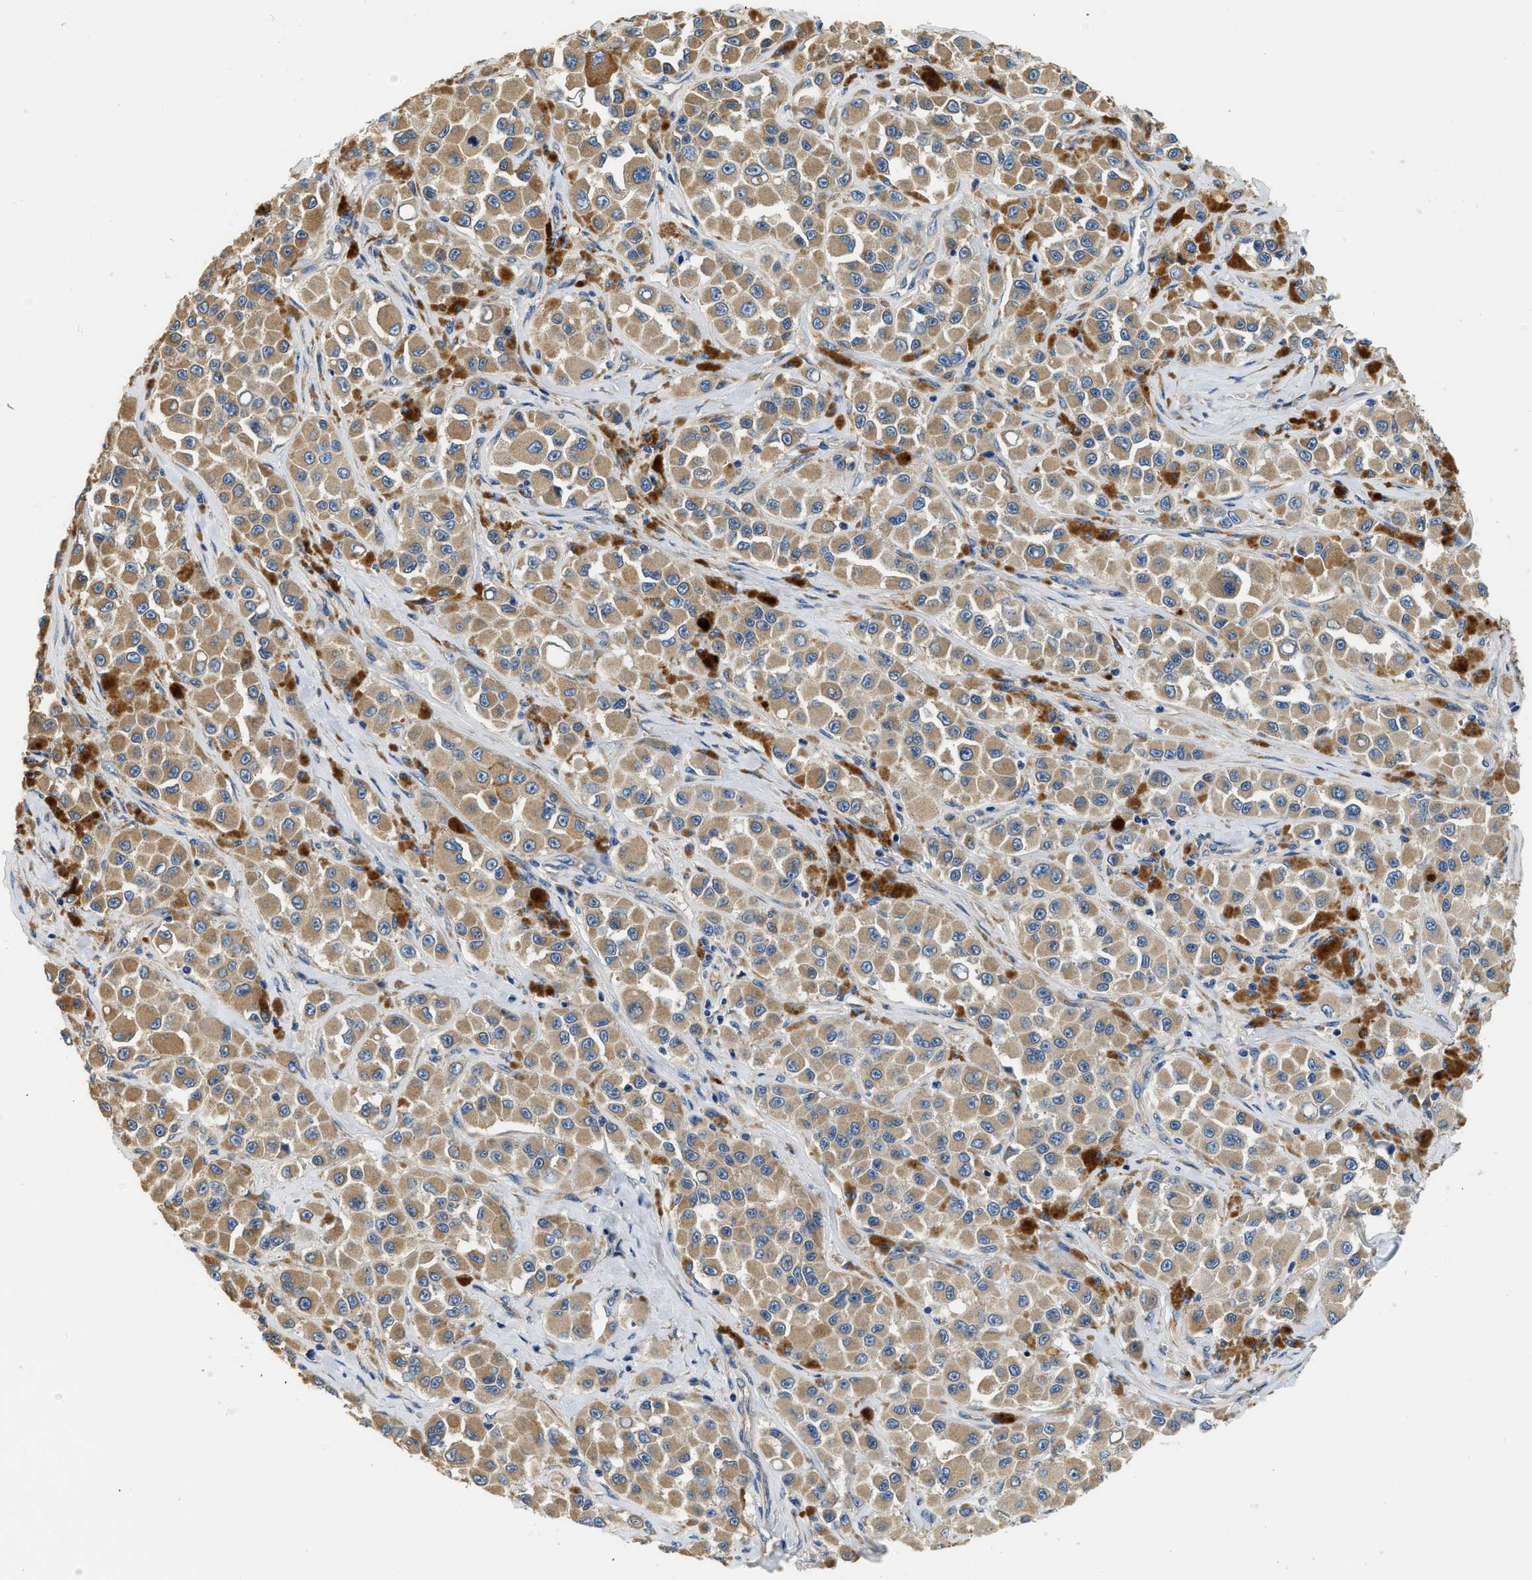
{"staining": {"intensity": "moderate", "quantity": ">75%", "location": "cytoplasmic/membranous"}, "tissue": "melanoma", "cell_type": "Tumor cells", "image_type": "cancer", "snomed": [{"axis": "morphology", "description": "Malignant melanoma, NOS"}, {"axis": "topography", "description": "Skin"}], "caption": "Malignant melanoma stained for a protein reveals moderate cytoplasmic/membranous positivity in tumor cells.", "gene": "CSDE1", "patient": {"sex": "male", "age": 84}}